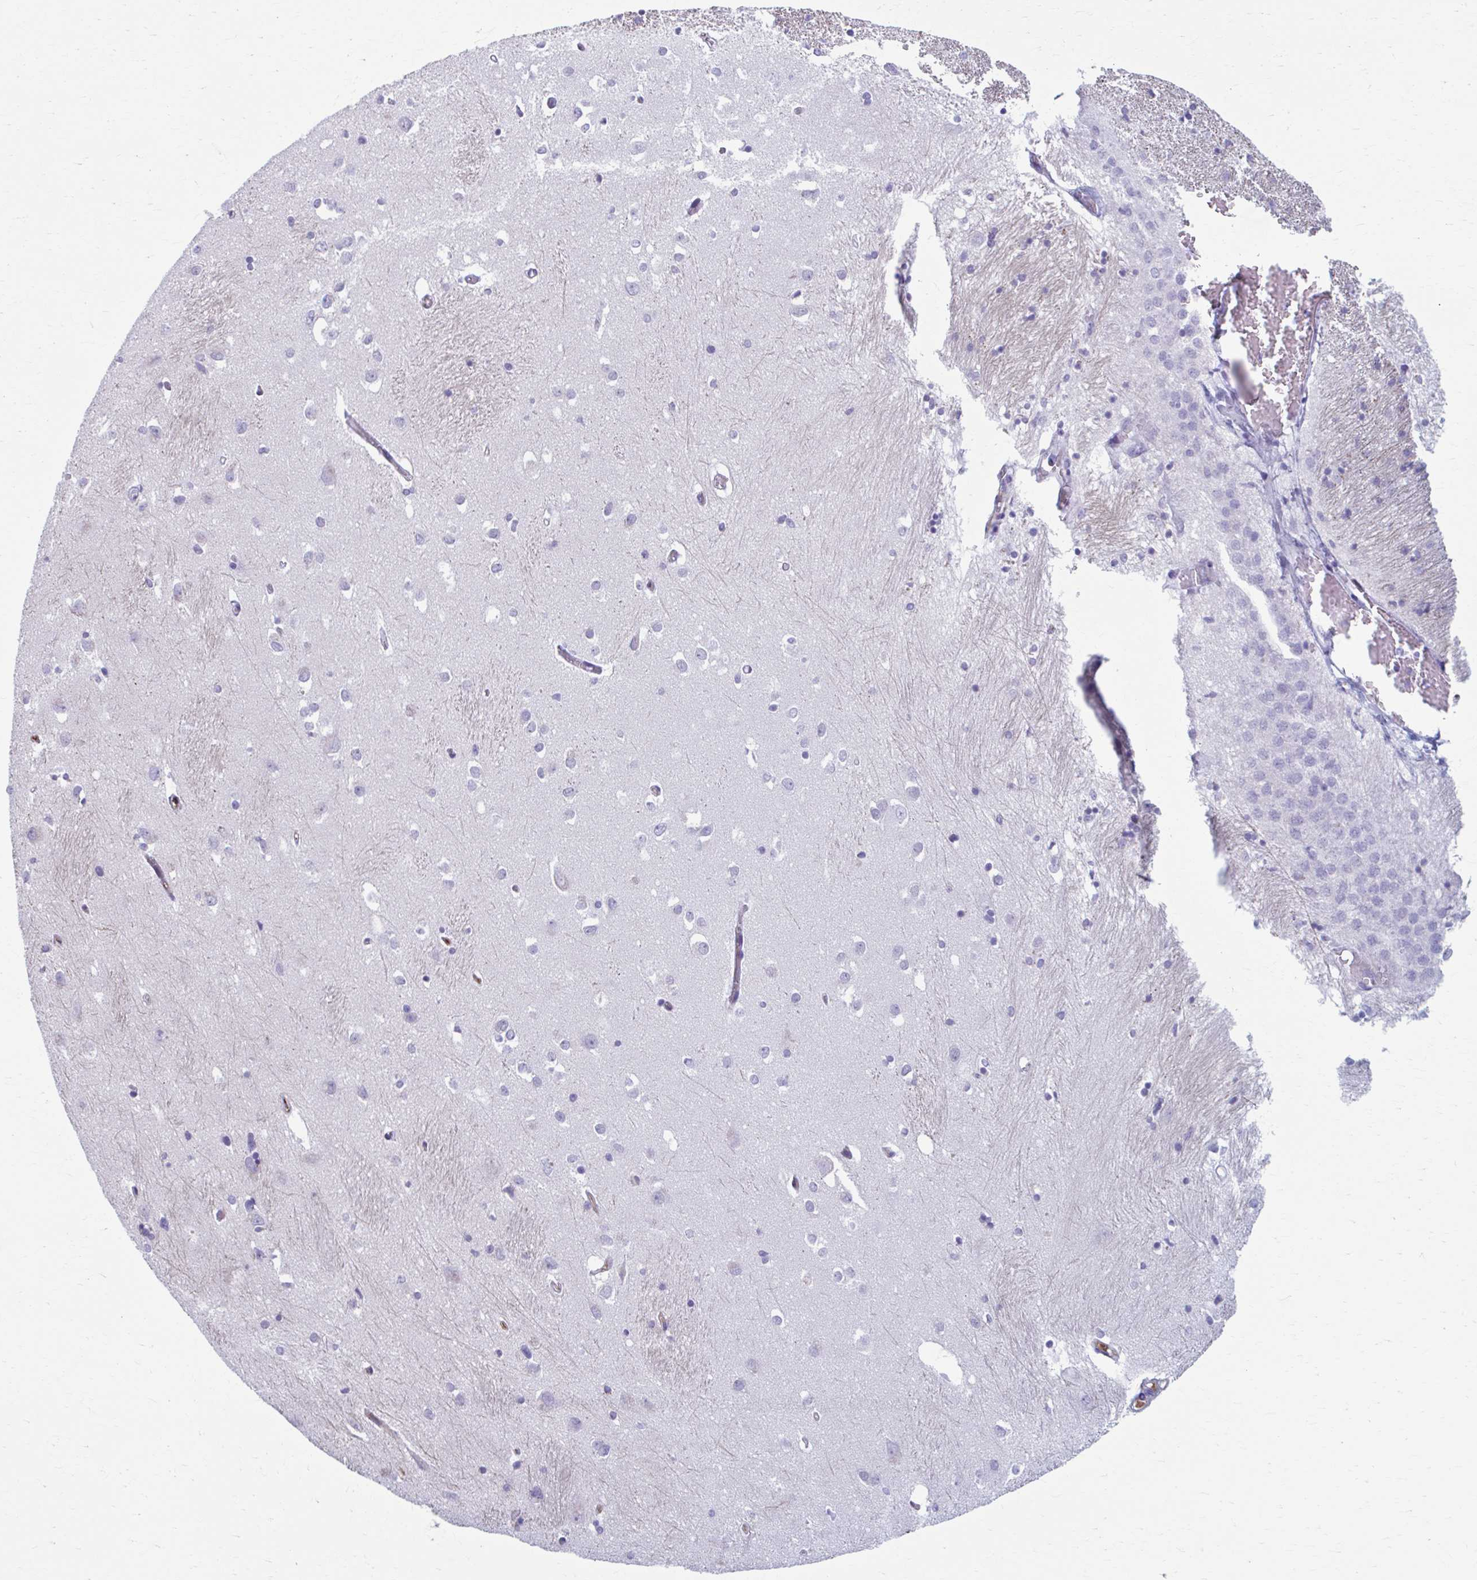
{"staining": {"intensity": "negative", "quantity": "none", "location": "none"}, "tissue": "caudate", "cell_type": "Glial cells", "image_type": "normal", "snomed": [{"axis": "morphology", "description": "Normal tissue, NOS"}, {"axis": "topography", "description": "Lateral ventricle wall"}, {"axis": "topography", "description": "Hippocampus"}], "caption": "Immunohistochemical staining of benign human caudate exhibits no significant staining in glial cells.", "gene": "C12orf71", "patient": {"sex": "female", "age": 63}}